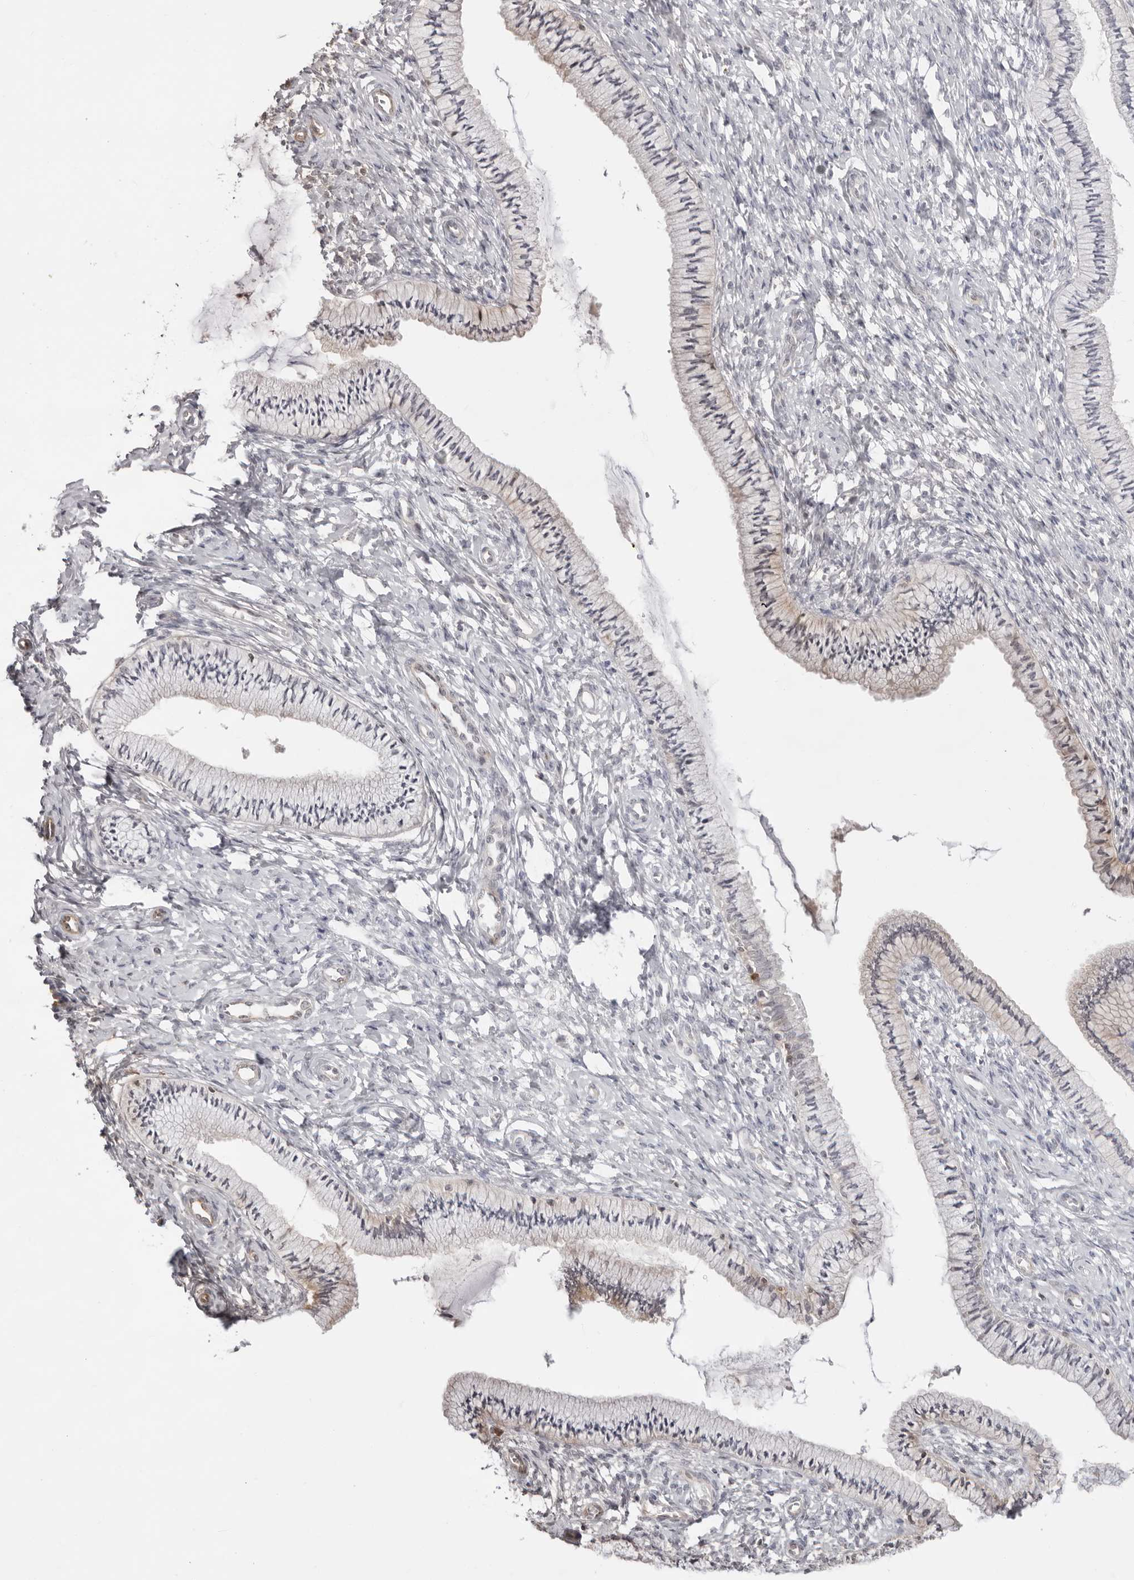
{"staining": {"intensity": "negative", "quantity": "none", "location": "none"}, "tissue": "cervix", "cell_type": "Glandular cells", "image_type": "normal", "snomed": [{"axis": "morphology", "description": "Normal tissue, NOS"}, {"axis": "topography", "description": "Cervix"}], "caption": "A micrograph of cervix stained for a protein reveals no brown staining in glandular cells. (Brightfield microscopy of DAB IHC at high magnification).", "gene": "UNK", "patient": {"sex": "female", "age": 36}}